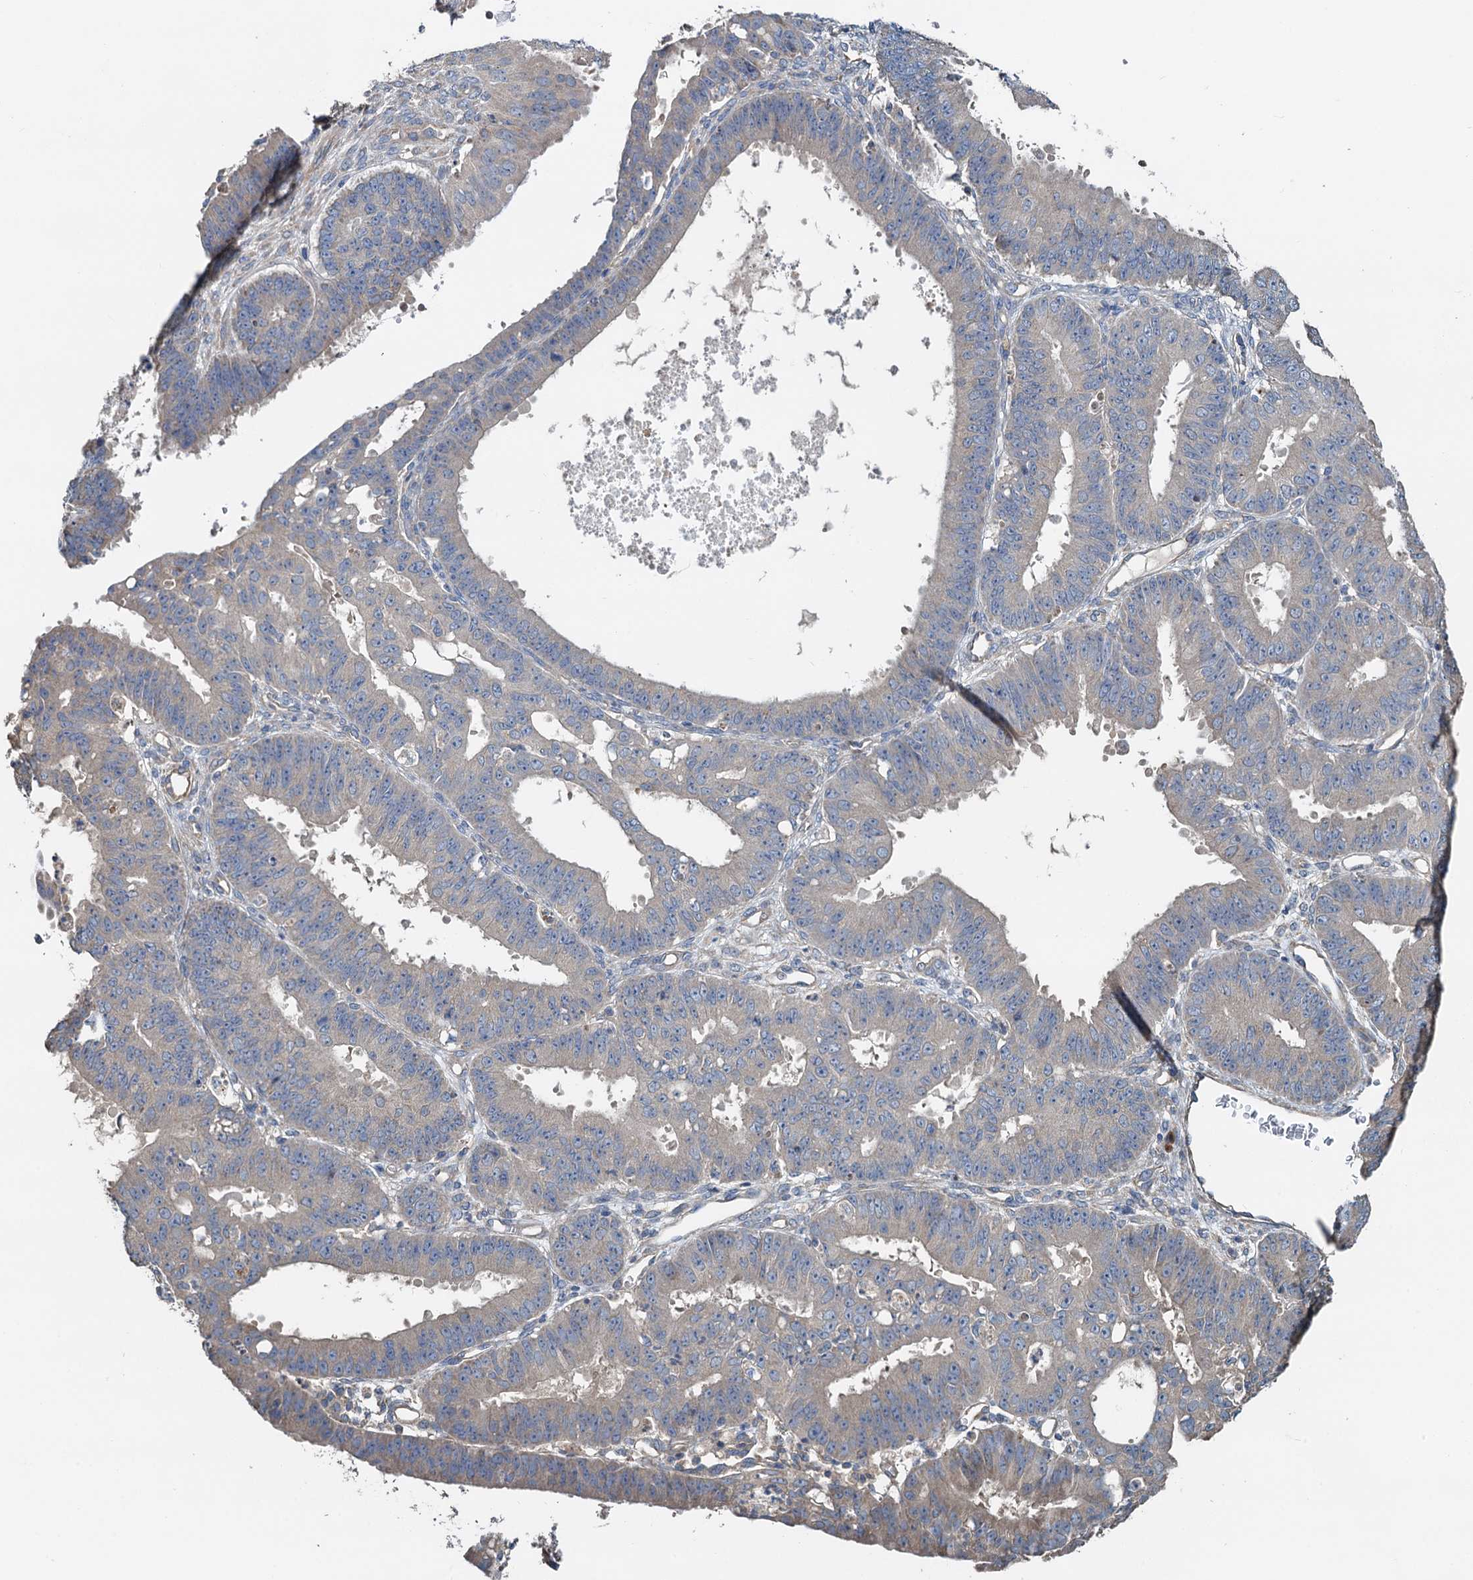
{"staining": {"intensity": "negative", "quantity": "none", "location": "none"}, "tissue": "ovarian cancer", "cell_type": "Tumor cells", "image_type": "cancer", "snomed": [{"axis": "morphology", "description": "Carcinoma, endometroid"}, {"axis": "topography", "description": "Appendix"}, {"axis": "topography", "description": "Ovary"}], "caption": "Immunohistochemistry image of human ovarian endometroid carcinoma stained for a protein (brown), which reveals no positivity in tumor cells. (DAB immunohistochemistry, high magnification).", "gene": "HYI", "patient": {"sex": "female", "age": 42}}